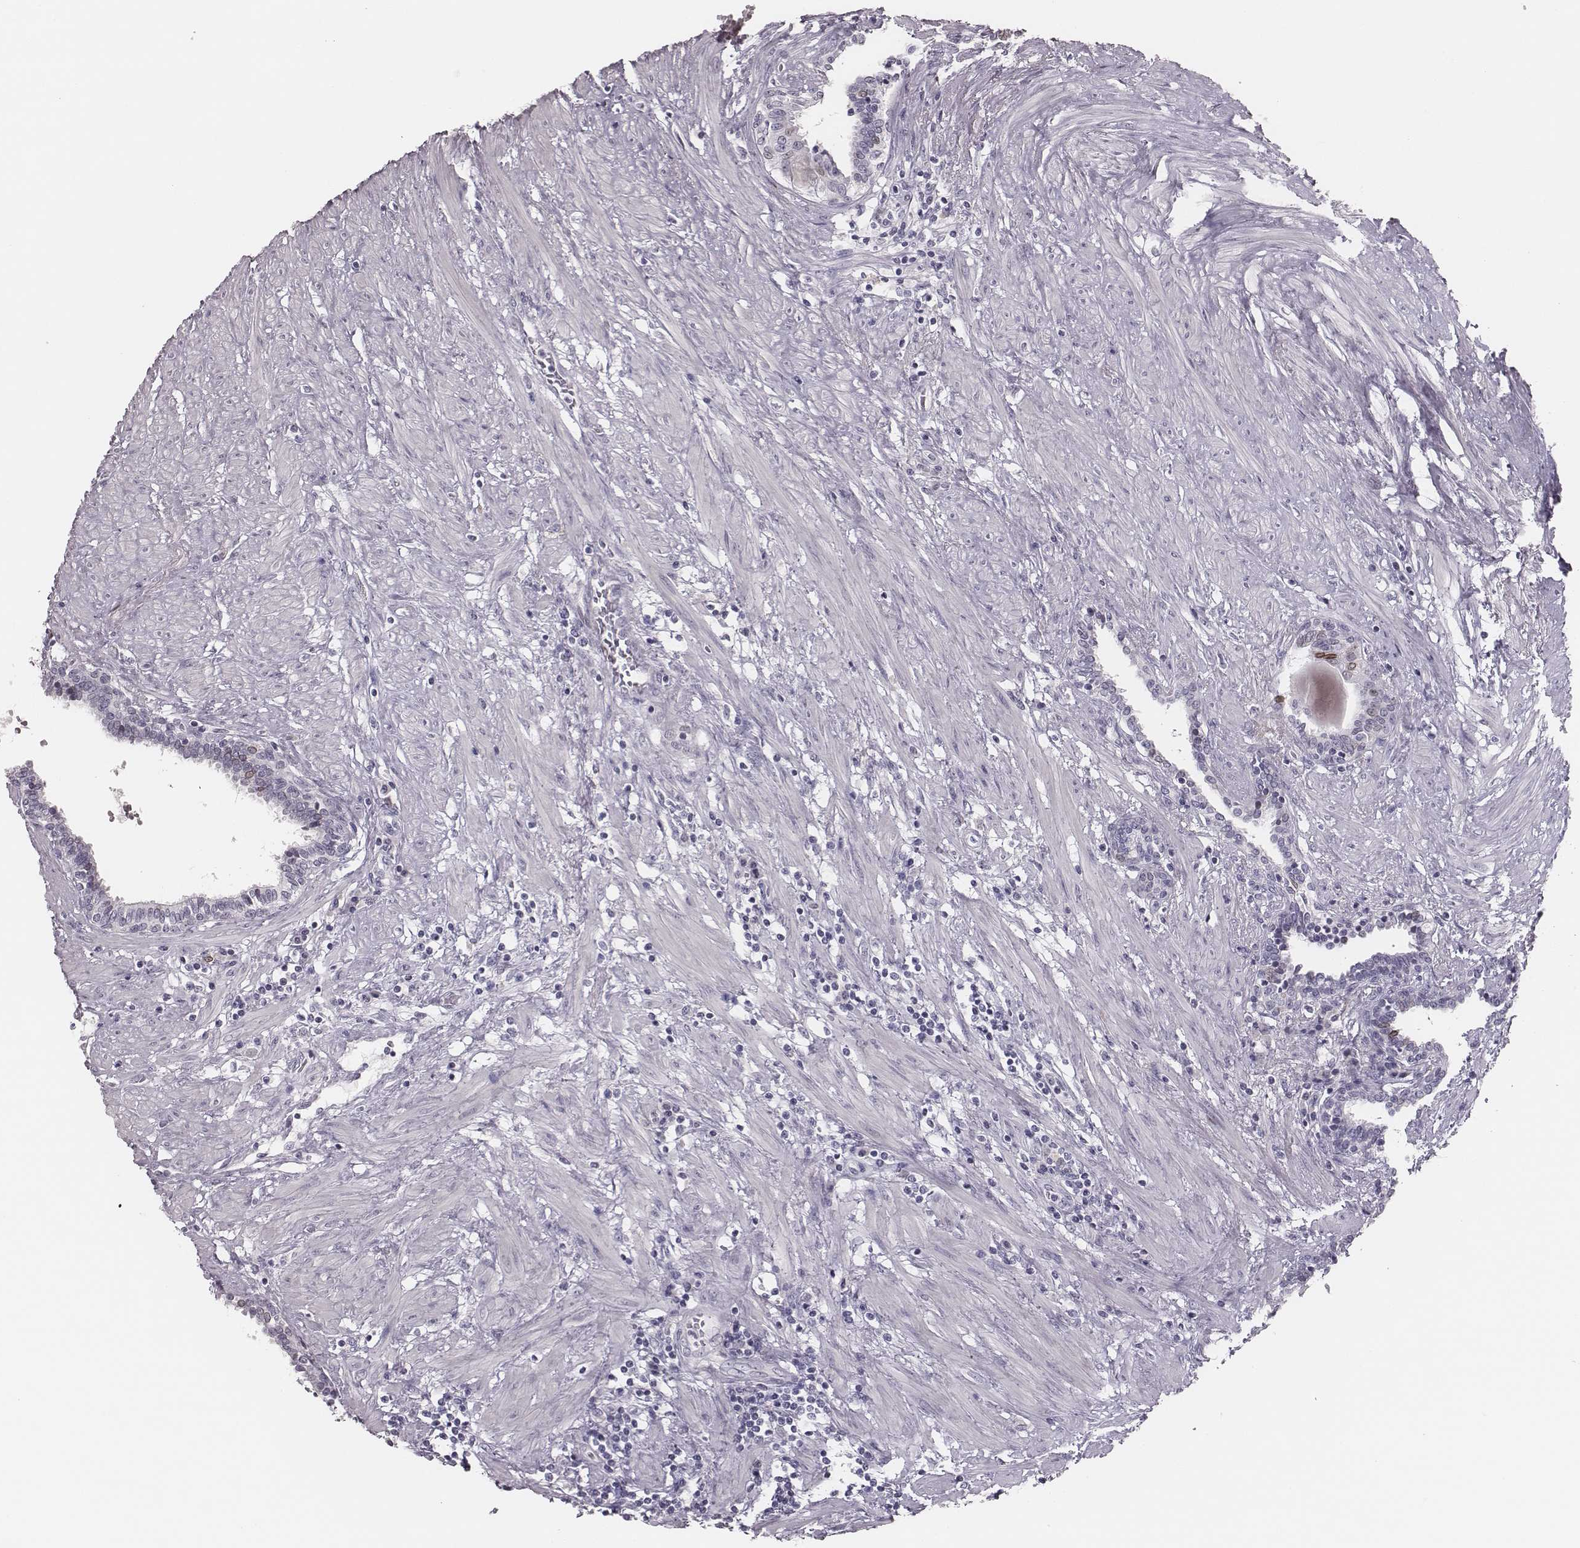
{"staining": {"intensity": "negative", "quantity": "none", "location": "none"}, "tissue": "prostate", "cell_type": "Glandular cells", "image_type": "normal", "snomed": [{"axis": "morphology", "description": "Normal tissue, NOS"}, {"axis": "topography", "description": "Prostate"}], "caption": "The IHC photomicrograph has no significant expression in glandular cells of prostate. The staining was performed using DAB to visualize the protein expression in brown, while the nuclei were stained in blue with hematoxylin (Magnification: 20x).", "gene": "ADGRF4", "patient": {"sex": "male", "age": 55}}